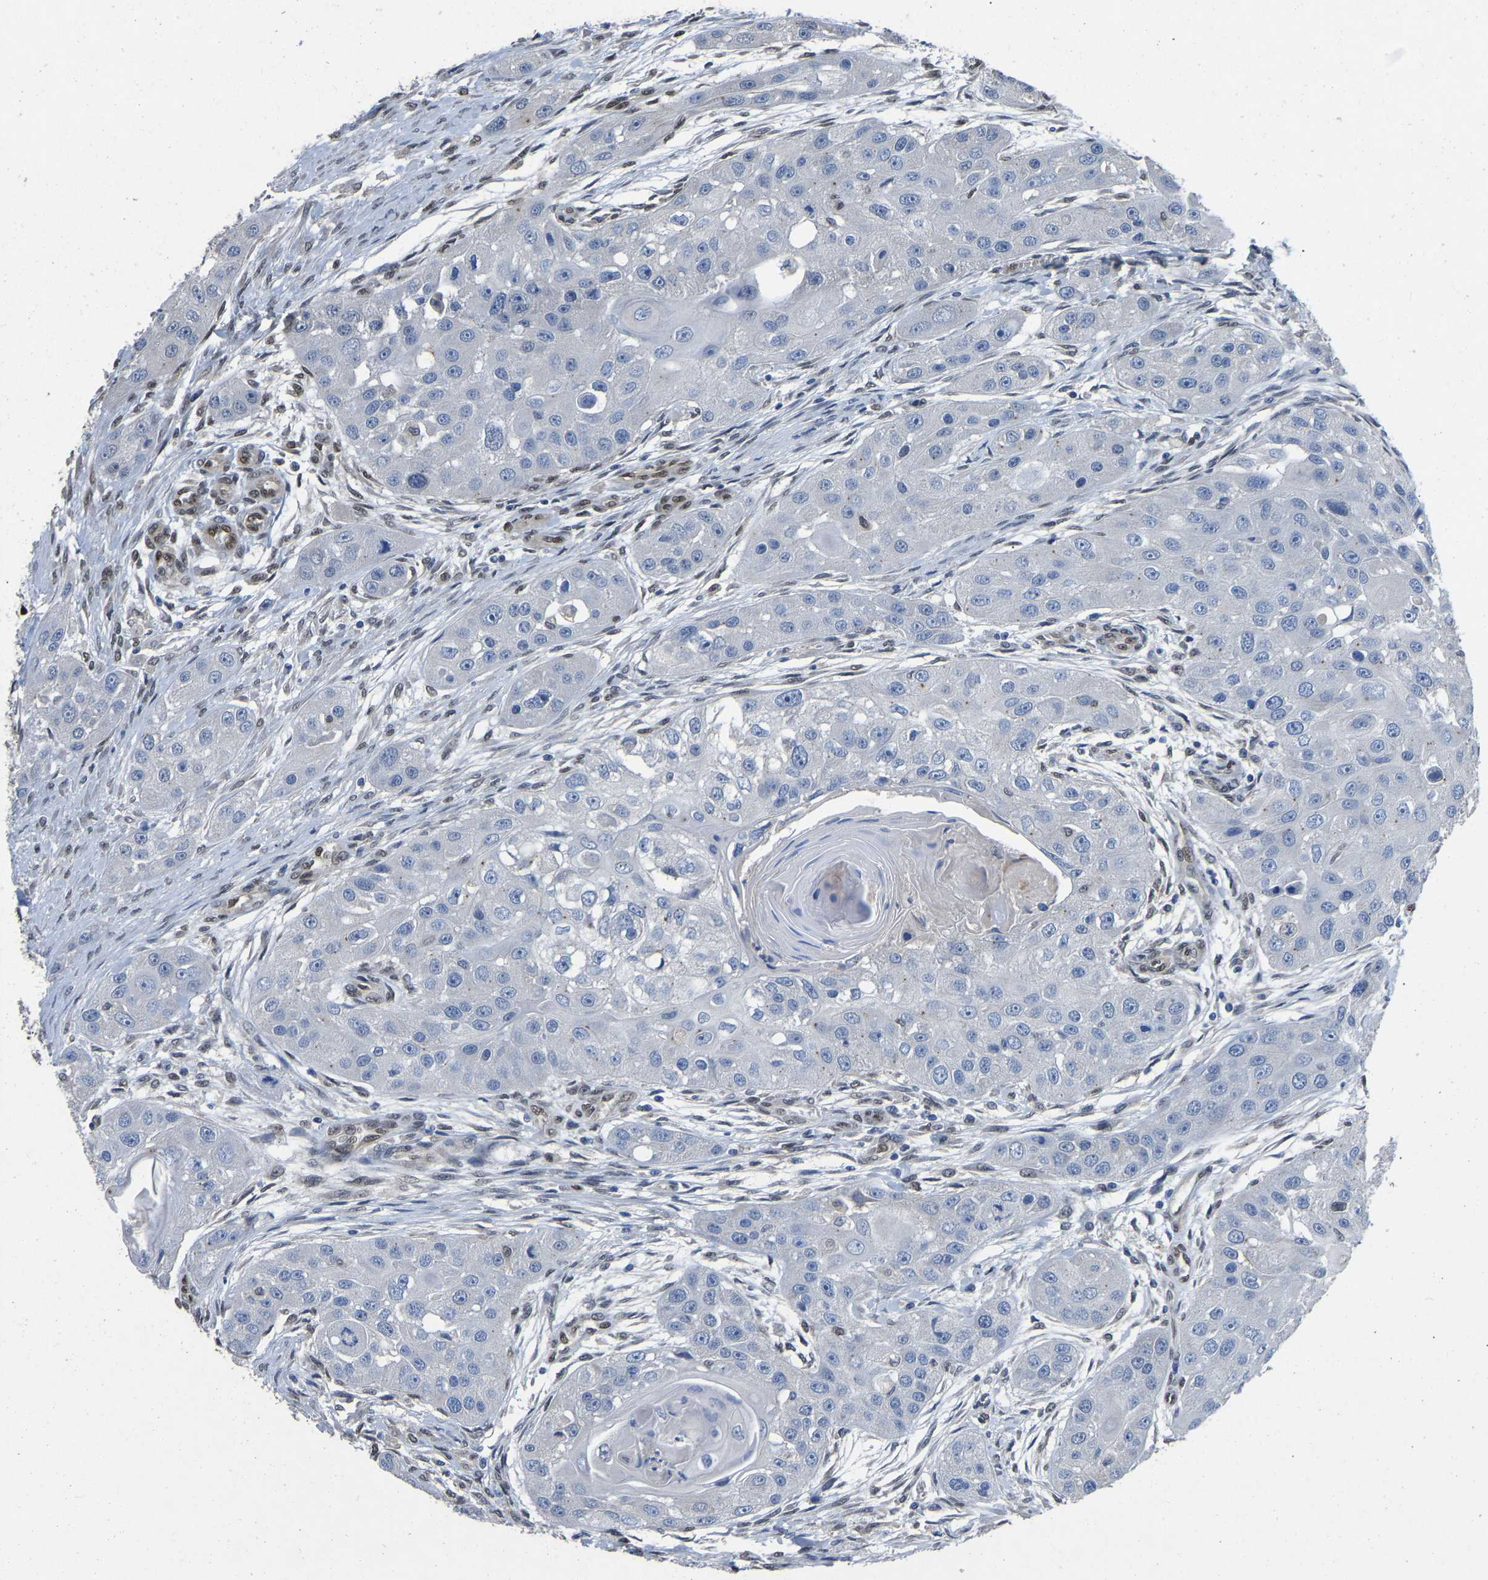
{"staining": {"intensity": "negative", "quantity": "none", "location": "none"}, "tissue": "head and neck cancer", "cell_type": "Tumor cells", "image_type": "cancer", "snomed": [{"axis": "morphology", "description": "Normal tissue, NOS"}, {"axis": "morphology", "description": "Squamous cell carcinoma, NOS"}, {"axis": "topography", "description": "Skeletal muscle"}, {"axis": "topography", "description": "Head-Neck"}], "caption": "Immunohistochemistry (IHC) micrograph of neoplastic tissue: human head and neck squamous cell carcinoma stained with DAB (3,3'-diaminobenzidine) displays no significant protein expression in tumor cells.", "gene": "QKI", "patient": {"sex": "male", "age": 51}}